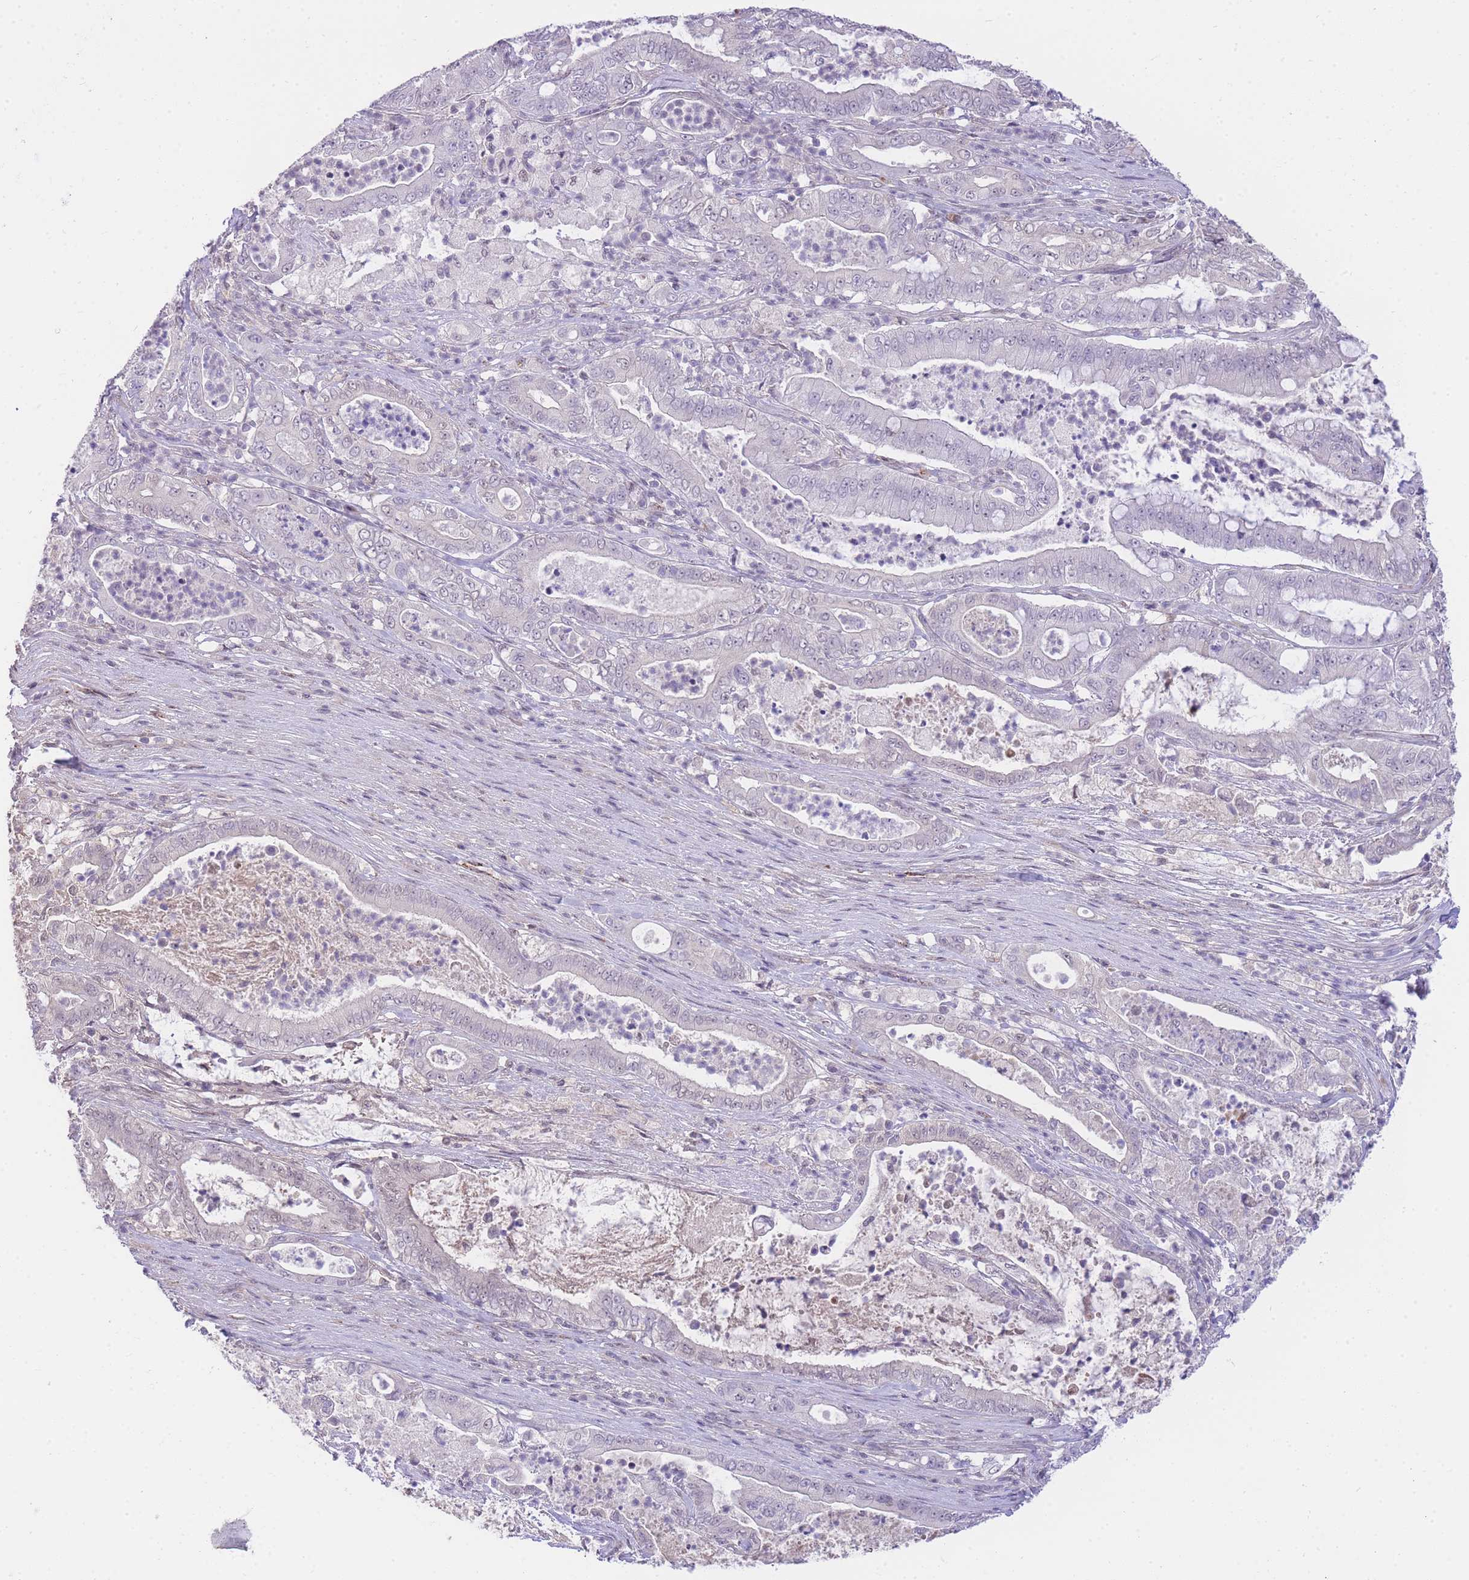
{"staining": {"intensity": "moderate", "quantity": "<25%", "location": "nuclear"}, "tissue": "pancreatic cancer", "cell_type": "Tumor cells", "image_type": "cancer", "snomed": [{"axis": "morphology", "description": "Adenocarcinoma, NOS"}, {"axis": "topography", "description": "Pancreas"}], "caption": "Pancreatic cancer (adenocarcinoma) tissue reveals moderate nuclear expression in approximately <25% of tumor cells, visualized by immunohistochemistry.", "gene": "UBXN7", "patient": {"sex": "male", "age": 71}}